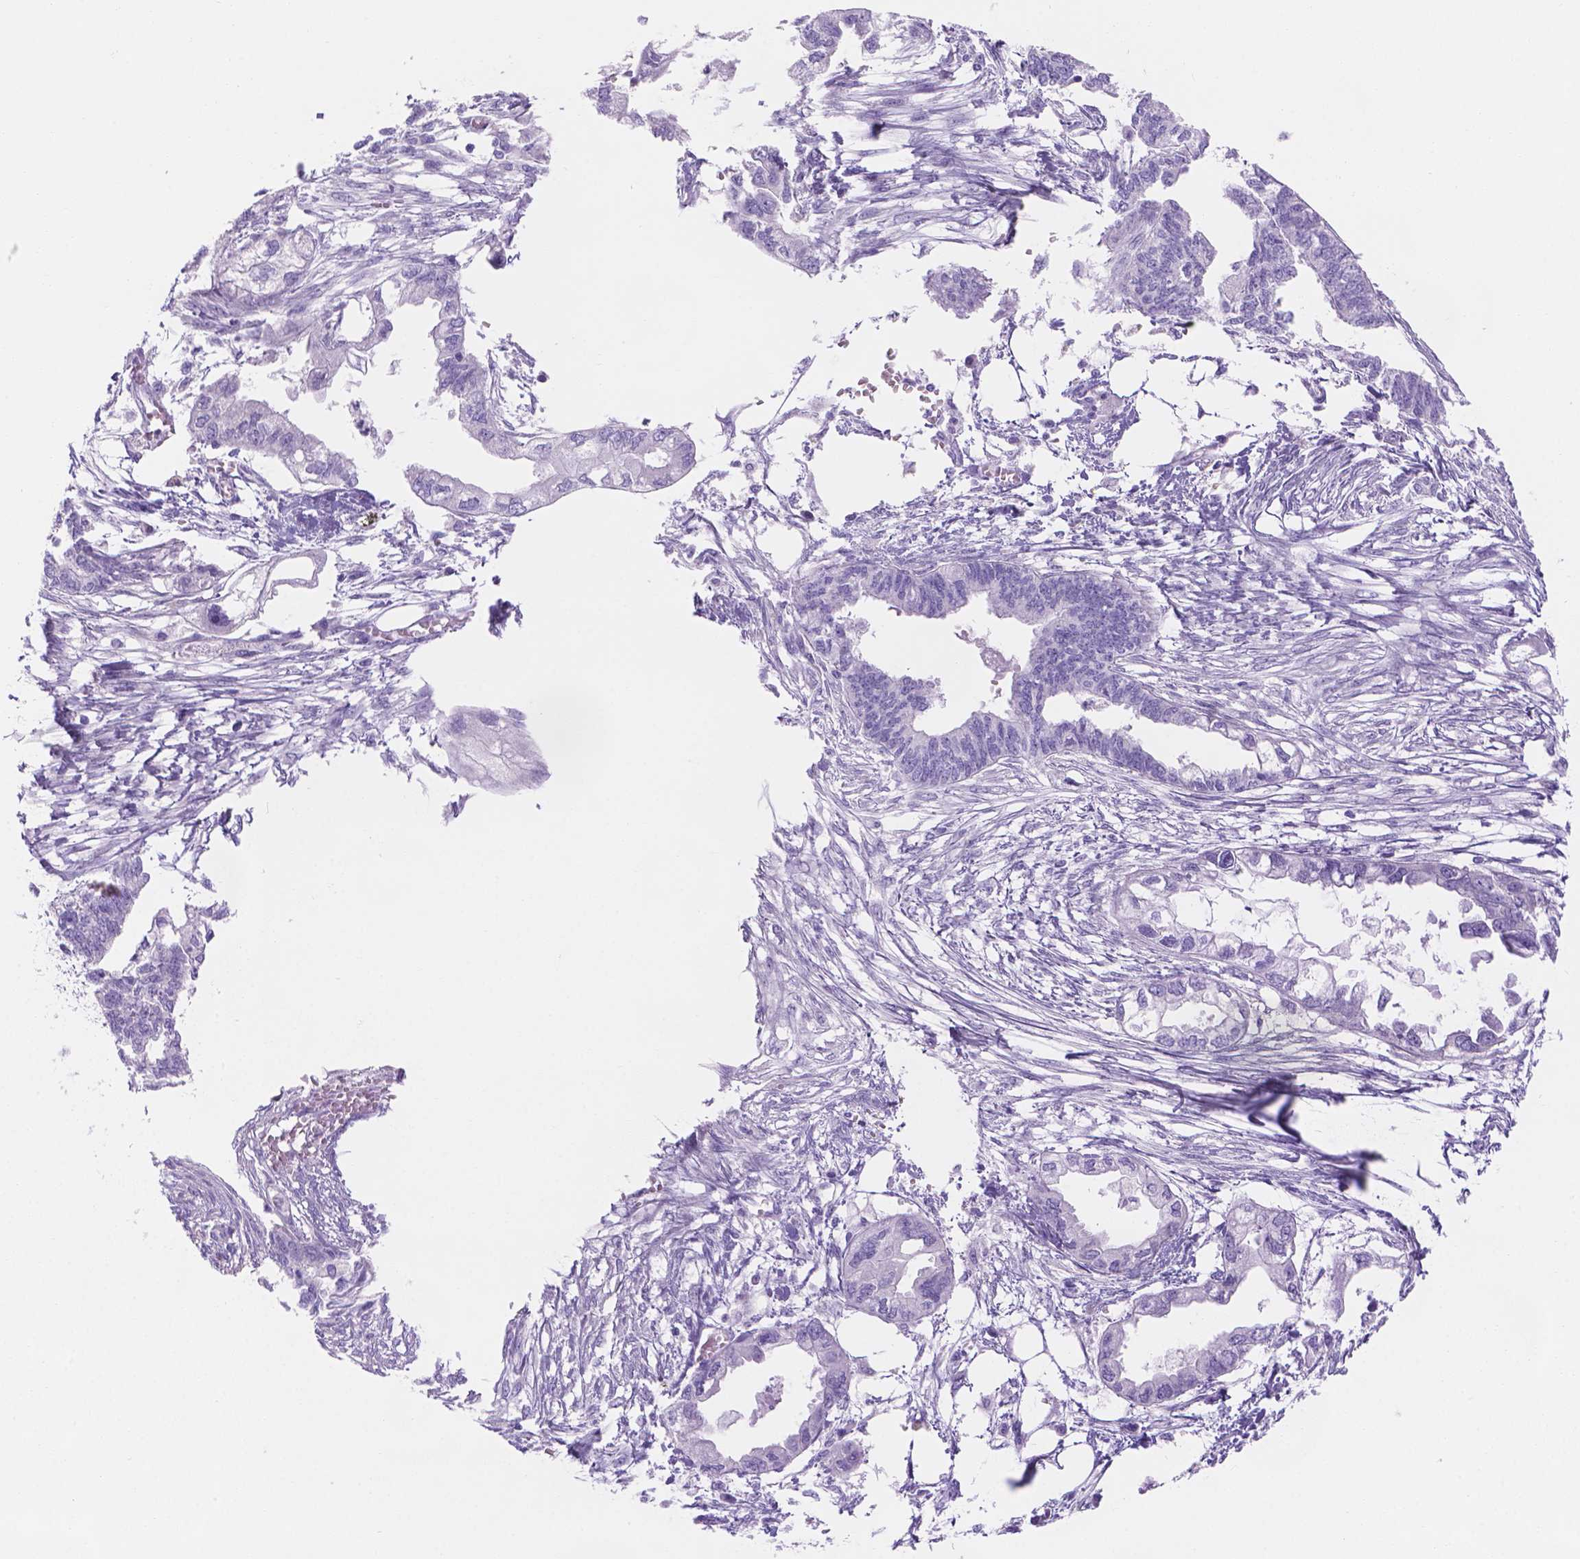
{"staining": {"intensity": "negative", "quantity": "none", "location": "none"}, "tissue": "endometrial cancer", "cell_type": "Tumor cells", "image_type": "cancer", "snomed": [{"axis": "morphology", "description": "Adenocarcinoma, NOS"}, {"axis": "morphology", "description": "Adenocarcinoma, metastatic, NOS"}, {"axis": "topography", "description": "Adipose tissue"}, {"axis": "topography", "description": "Endometrium"}], "caption": "Metastatic adenocarcinoma (endometrial) stained for a protein using IHC displays no staining tumor cells.", "gene": "MLN", "patient": {"sex": "female", "age": 67}}